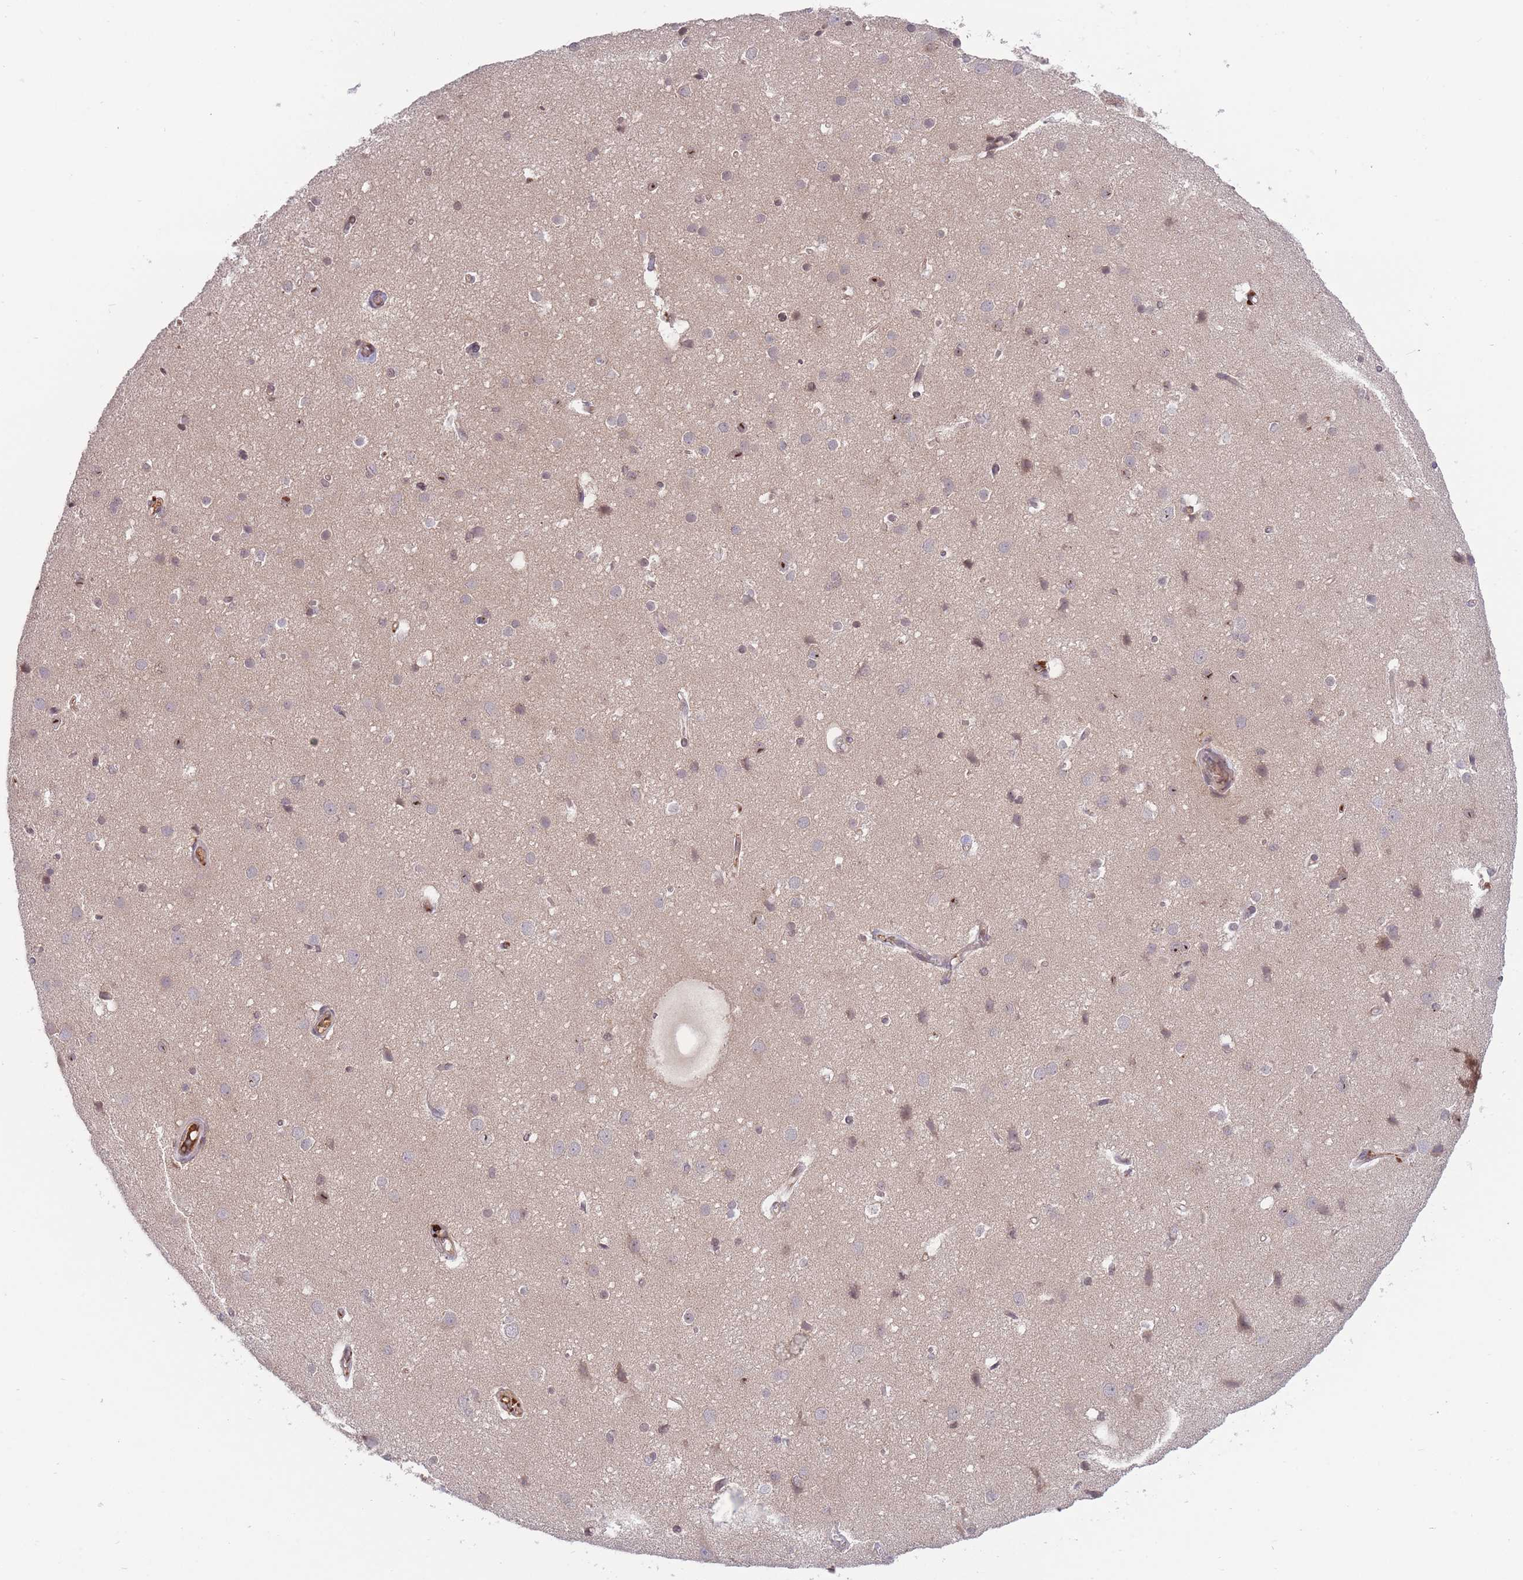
{"staining": {"intensity": "weak", "quantity": "25%-75%", "location": "cytoplasmic/membranous"}, "tissue": "cerebral cortex", "cell_type": "Endothelial cells", "image_type": "normal", "snomed": [{"axis": "morphology", "description": "Normal tissue, NOS"}, {"axis": "topography", "description": "Cerebral cortex"}], "caption": "Weak cytoplasmic/membranous protein staining is seen in about 25%-75% of endothelial cells in cerebral cortex.", "gene": "RALGDS", "patient": {"sex": "male", "age": 37}}